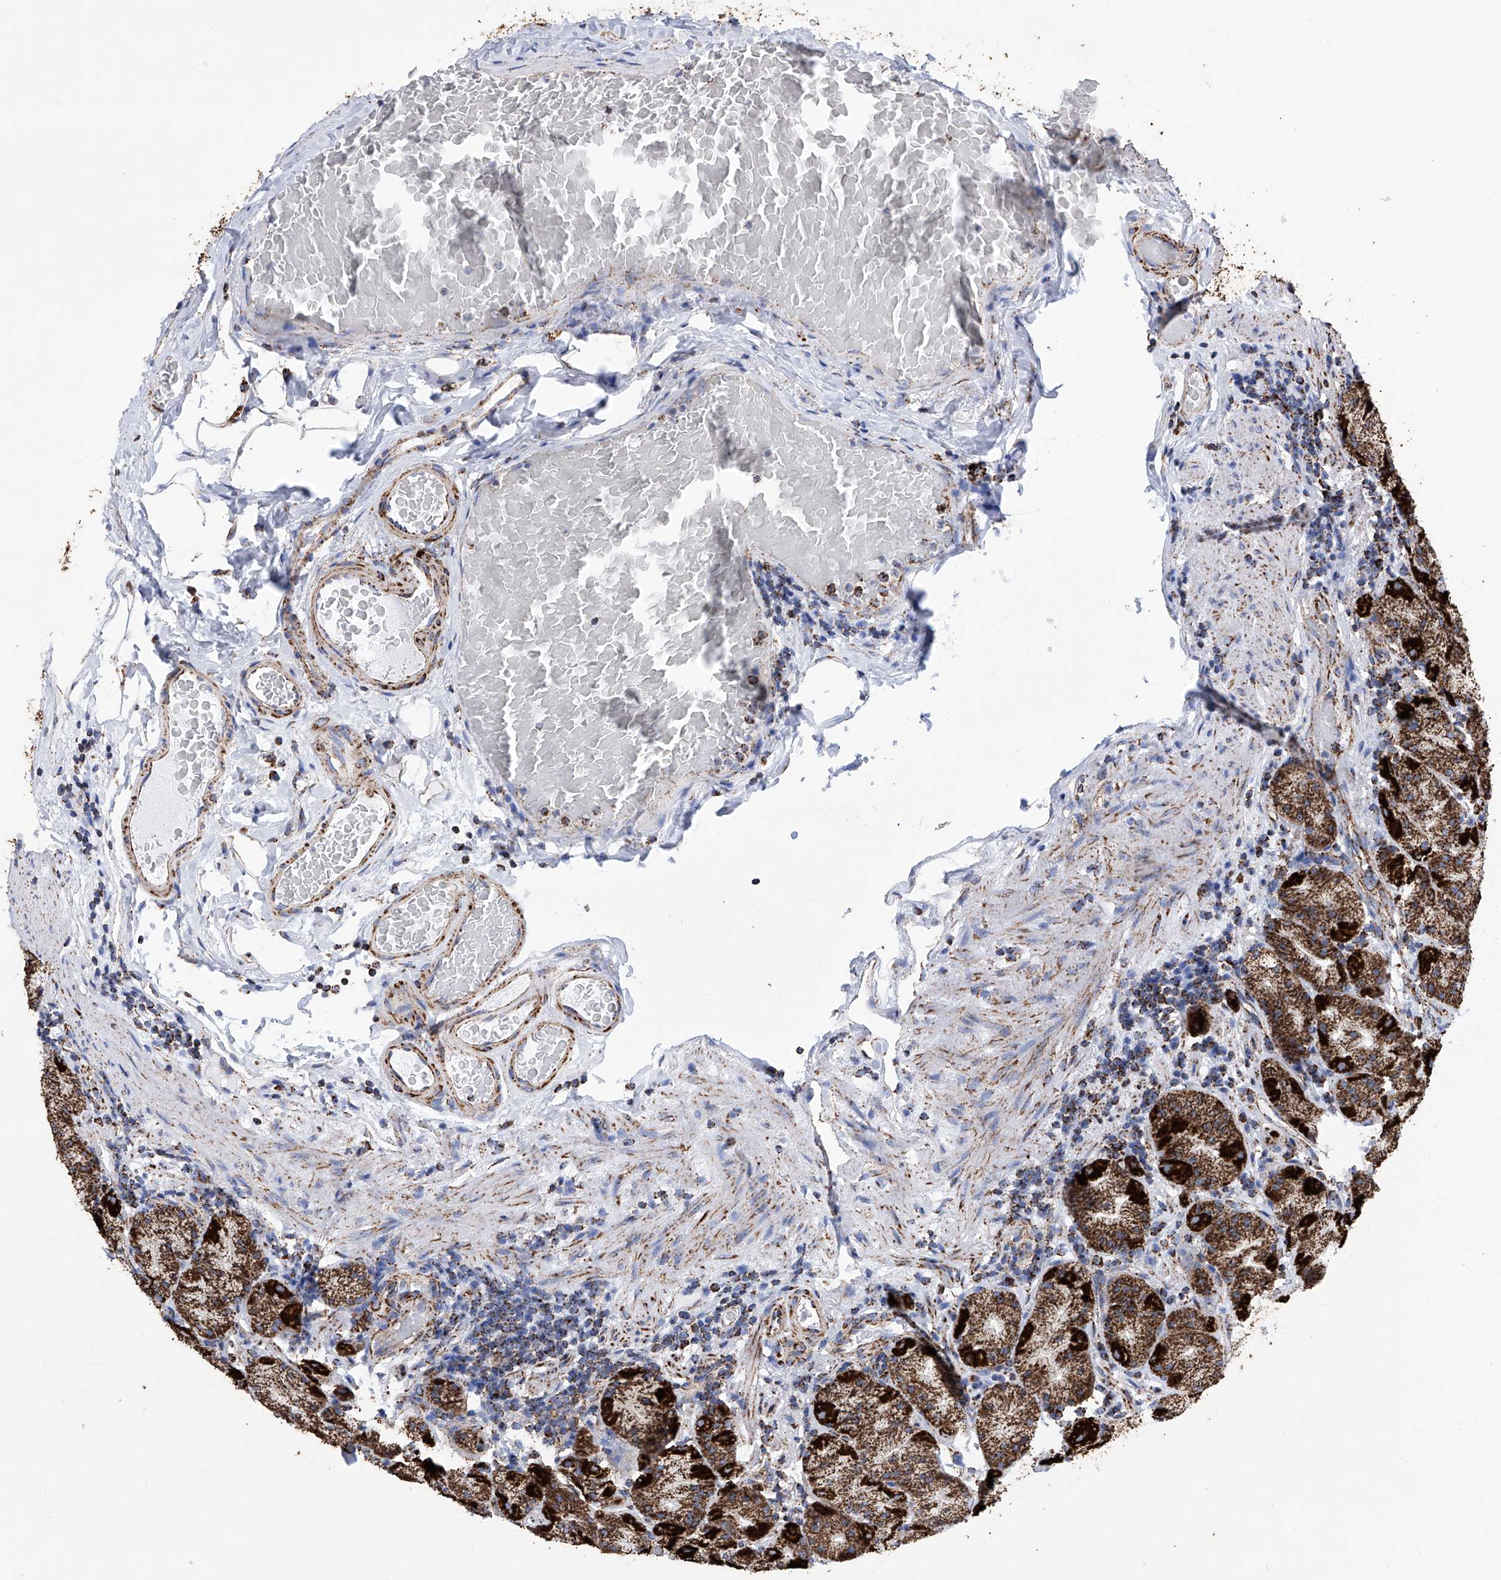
{"staining": {"intensity": "strong", "quantity": ">75%", "location": "cytoplasmic/membranous"}, "tissue": "stomach", "cell_type": "Glandular cells", "image_type": "normal", "snomed": [{"axis": "morphology", "description": "Normal tissue, NOS"}, {"axis": "topography", "description": "Stomach, upper"}], "caption": "Immunohistochemical staining of benign stomach demonstrates >75% levels of strong cytoplasmic/membranous protein positivity in about >75% of glandular cells.", "gene": "ATP5PF", "patient": {"sex": "male", "age": 68}}